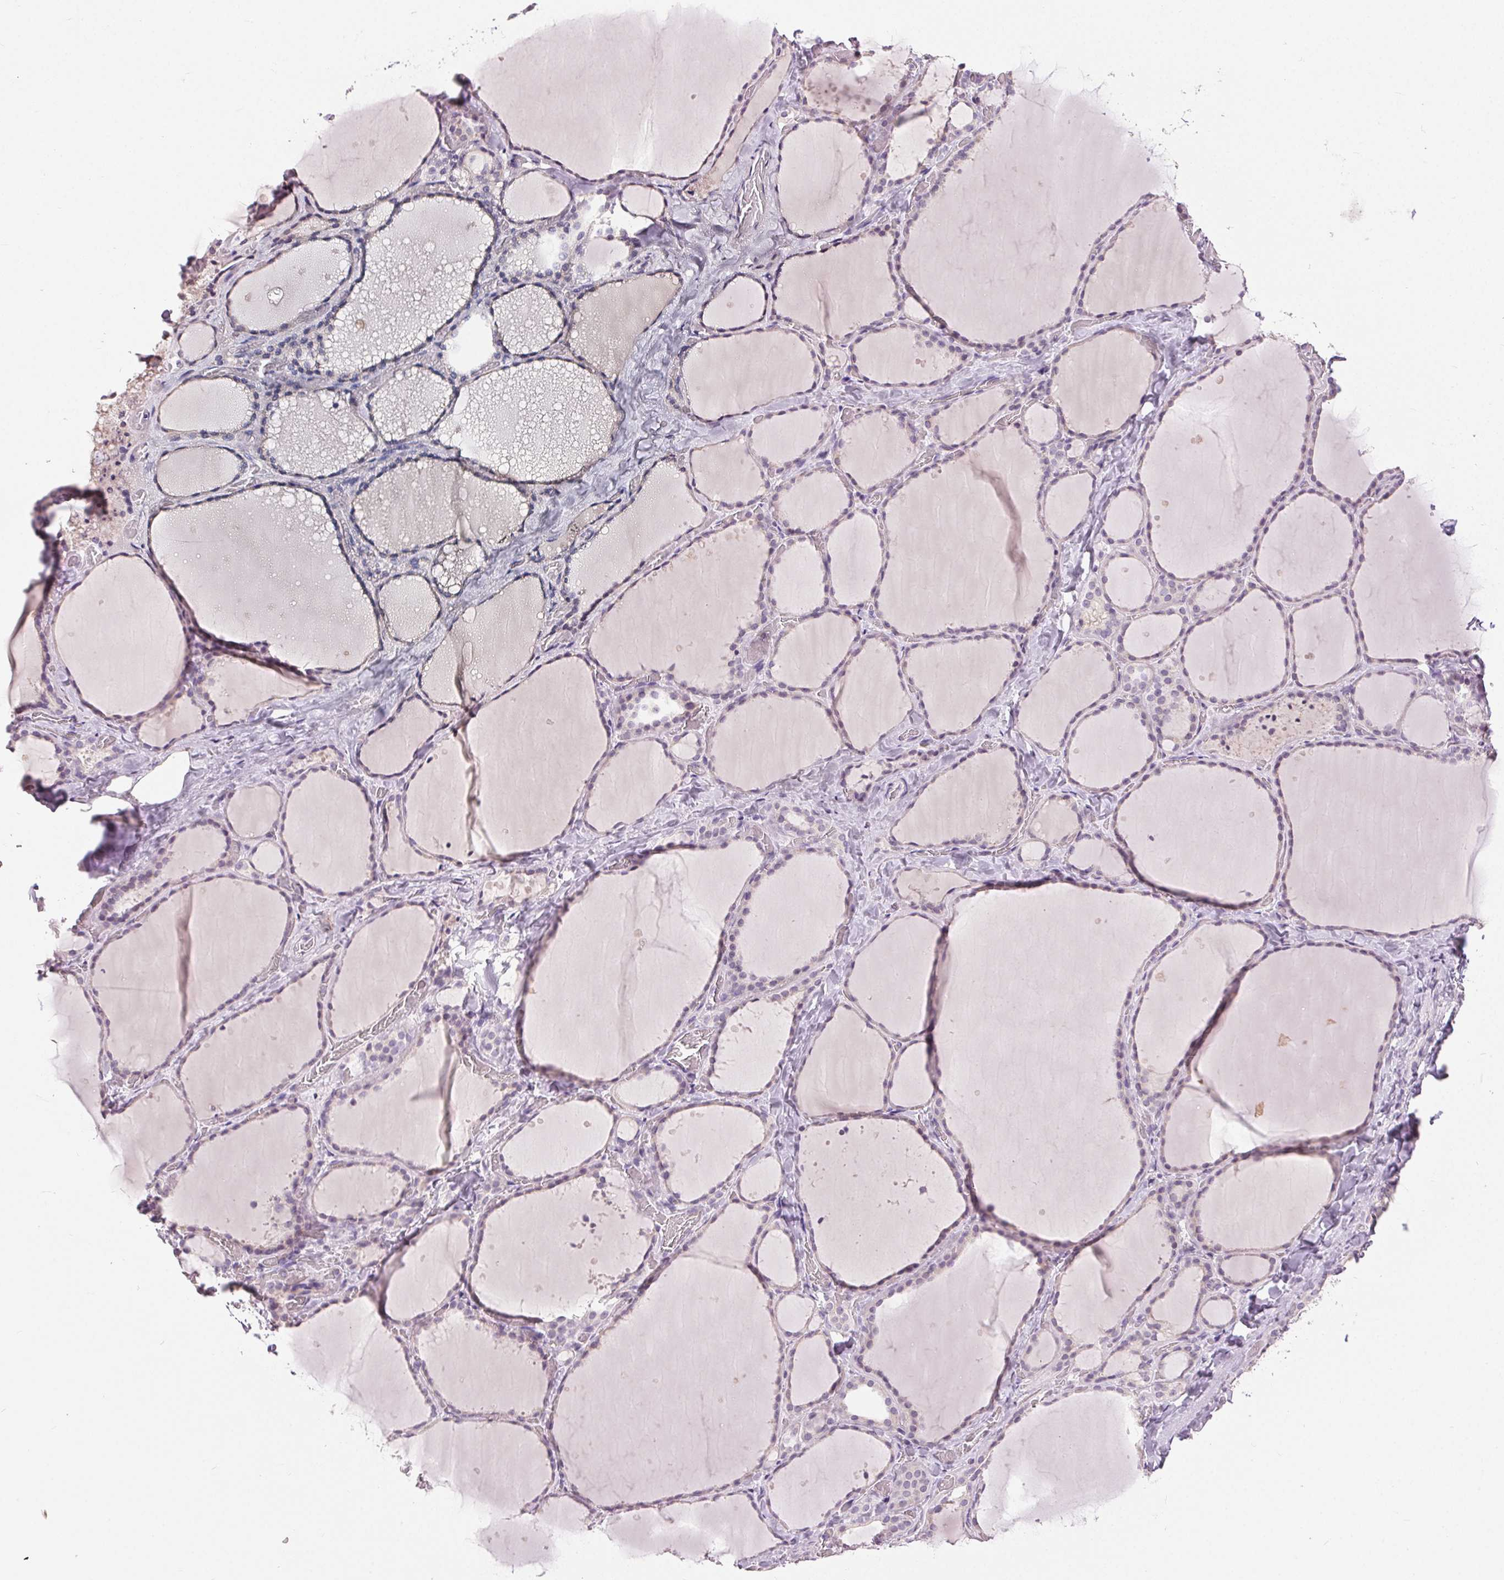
{"staining": {"intensity": "negative", "quantity": "none", "location": "none"}, "tissue": "thyroid gland", "cell_type": "Glandular cells", "image_type": "normal", "snomed": [{"axis": "morphology", "description": "Normal tissue, NOS"}, {"axis": "topography", "description": "Thyroid gland"}], "caption": "Protein analysis of unremarkable thyroid gland demonstrates no significant expression in glandular cells.", "gene": "DSG3", "patient": {"sex": "female", "age": 36}}